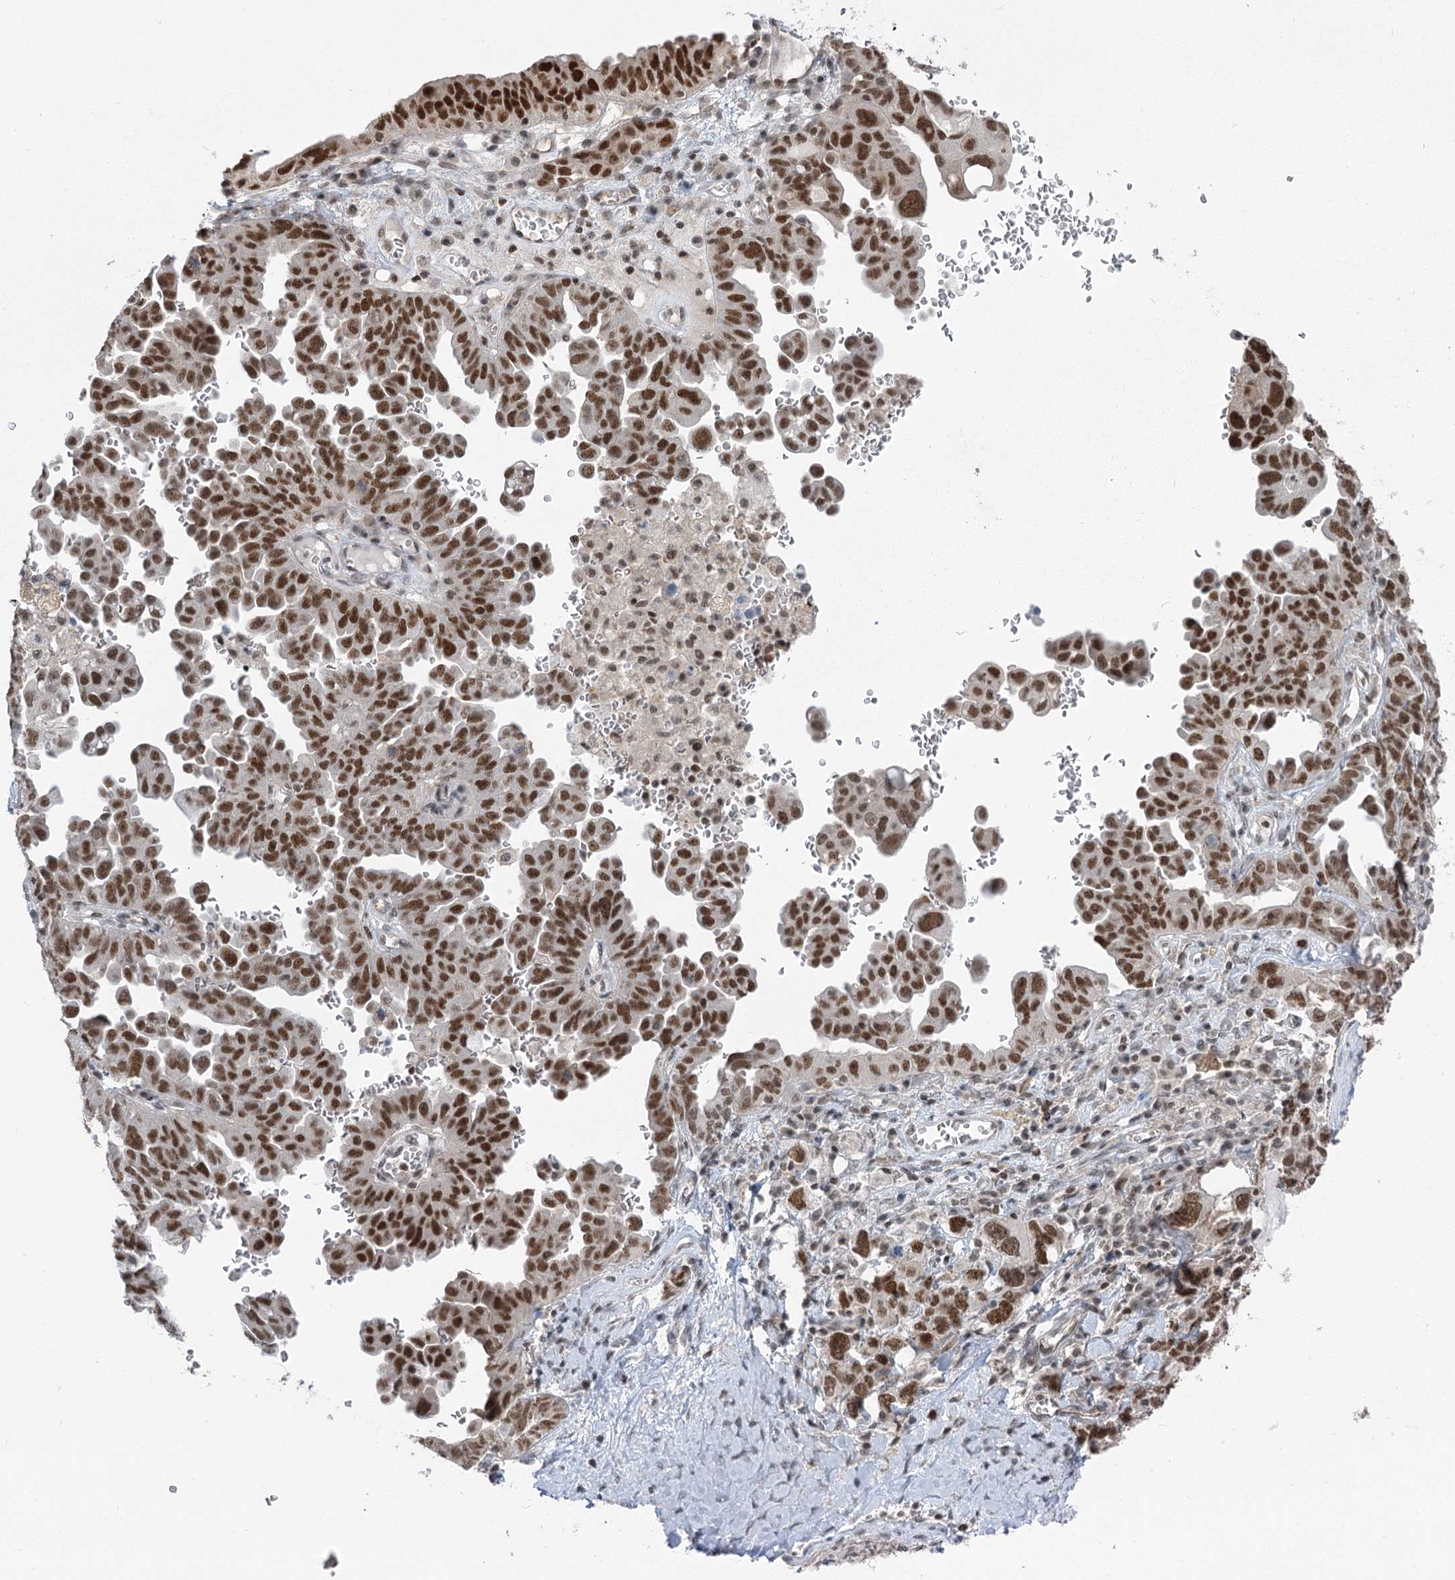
{"staining": {"intensity": "moderate", "quantity": ">75%", "location": "nuclear"}, "tissue": "ovarian cancer", "cell_type": "Tumor cells", "image_type": "cancer", "snomed": [{"axis": "morphology", "description": "Carcinoma, endometroid"}, {"axis": "topography", "description": "Ovary"}], "caption": "Ovarian cancer stained for a protein demonstrates moderate nuclear positivity in tumor cells.", "gene": "PDS5A", "patient": {"sex": "female", "age": 62}}